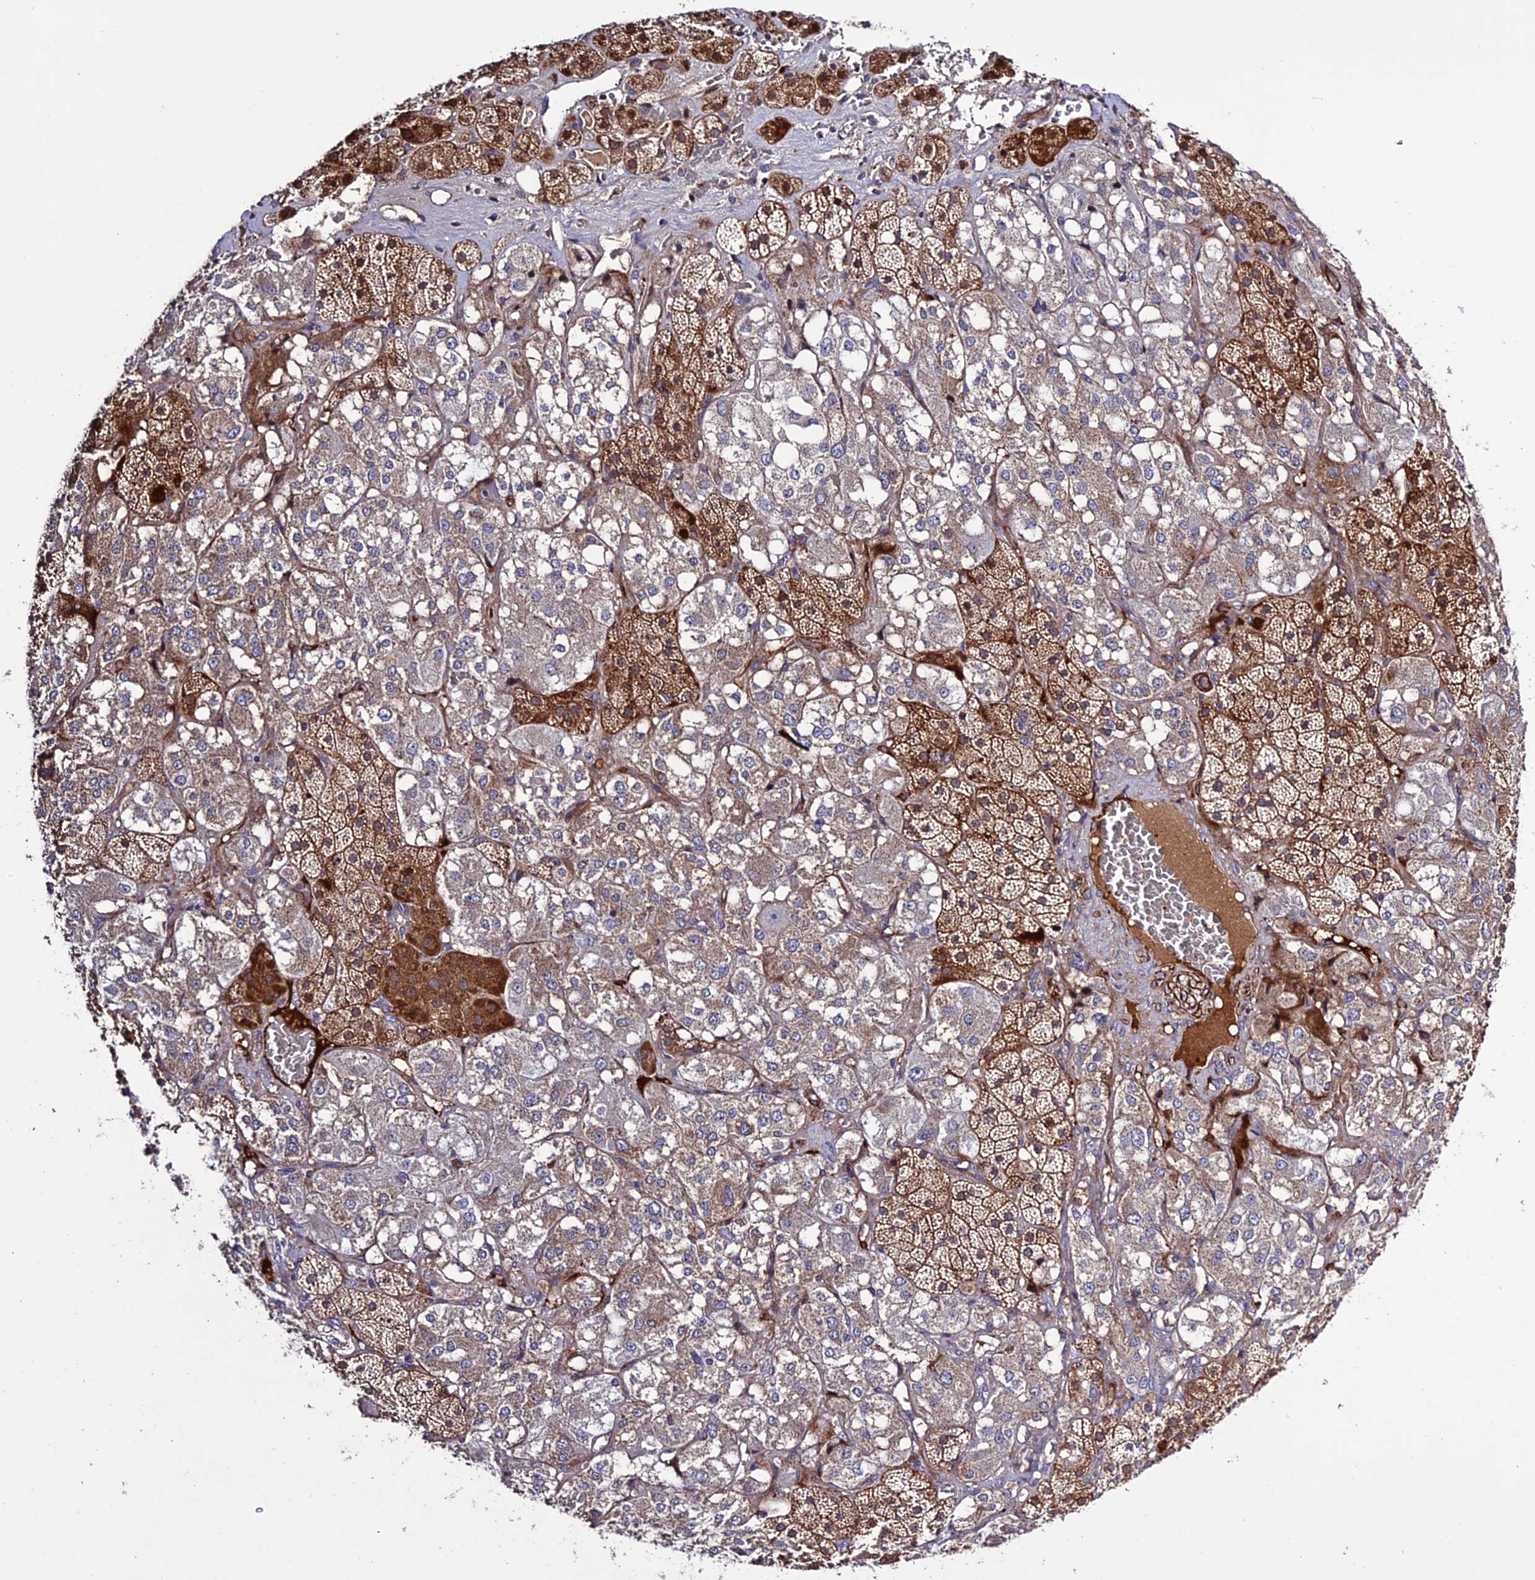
{"staining": {"intensity": "moderate", "quantity": "25%-75%", "location": "cytoplasmic/membranous"}, "tissue": "adrenal gland", "cell_type": "Glandular cells", "image_type": "normal", "snomed": [{"axis": "morphology", "description": "Normal tissue, NOS"}, {"axis": "topography", "description": "Adrenal gland"}], "caption": "Moderate cytoplasmic/membranous staining is appreciated in about 25%-75% of glandular cells in unremarkable adrenal gland. The staining was performed using DAB (3,3'-diaminobenzidine), with brown indicating positive protein expression. Nuclei are stained blue with hematoxylin.", "gene": "REX1BD", "patient": {"sex": "male", "age": 57}}